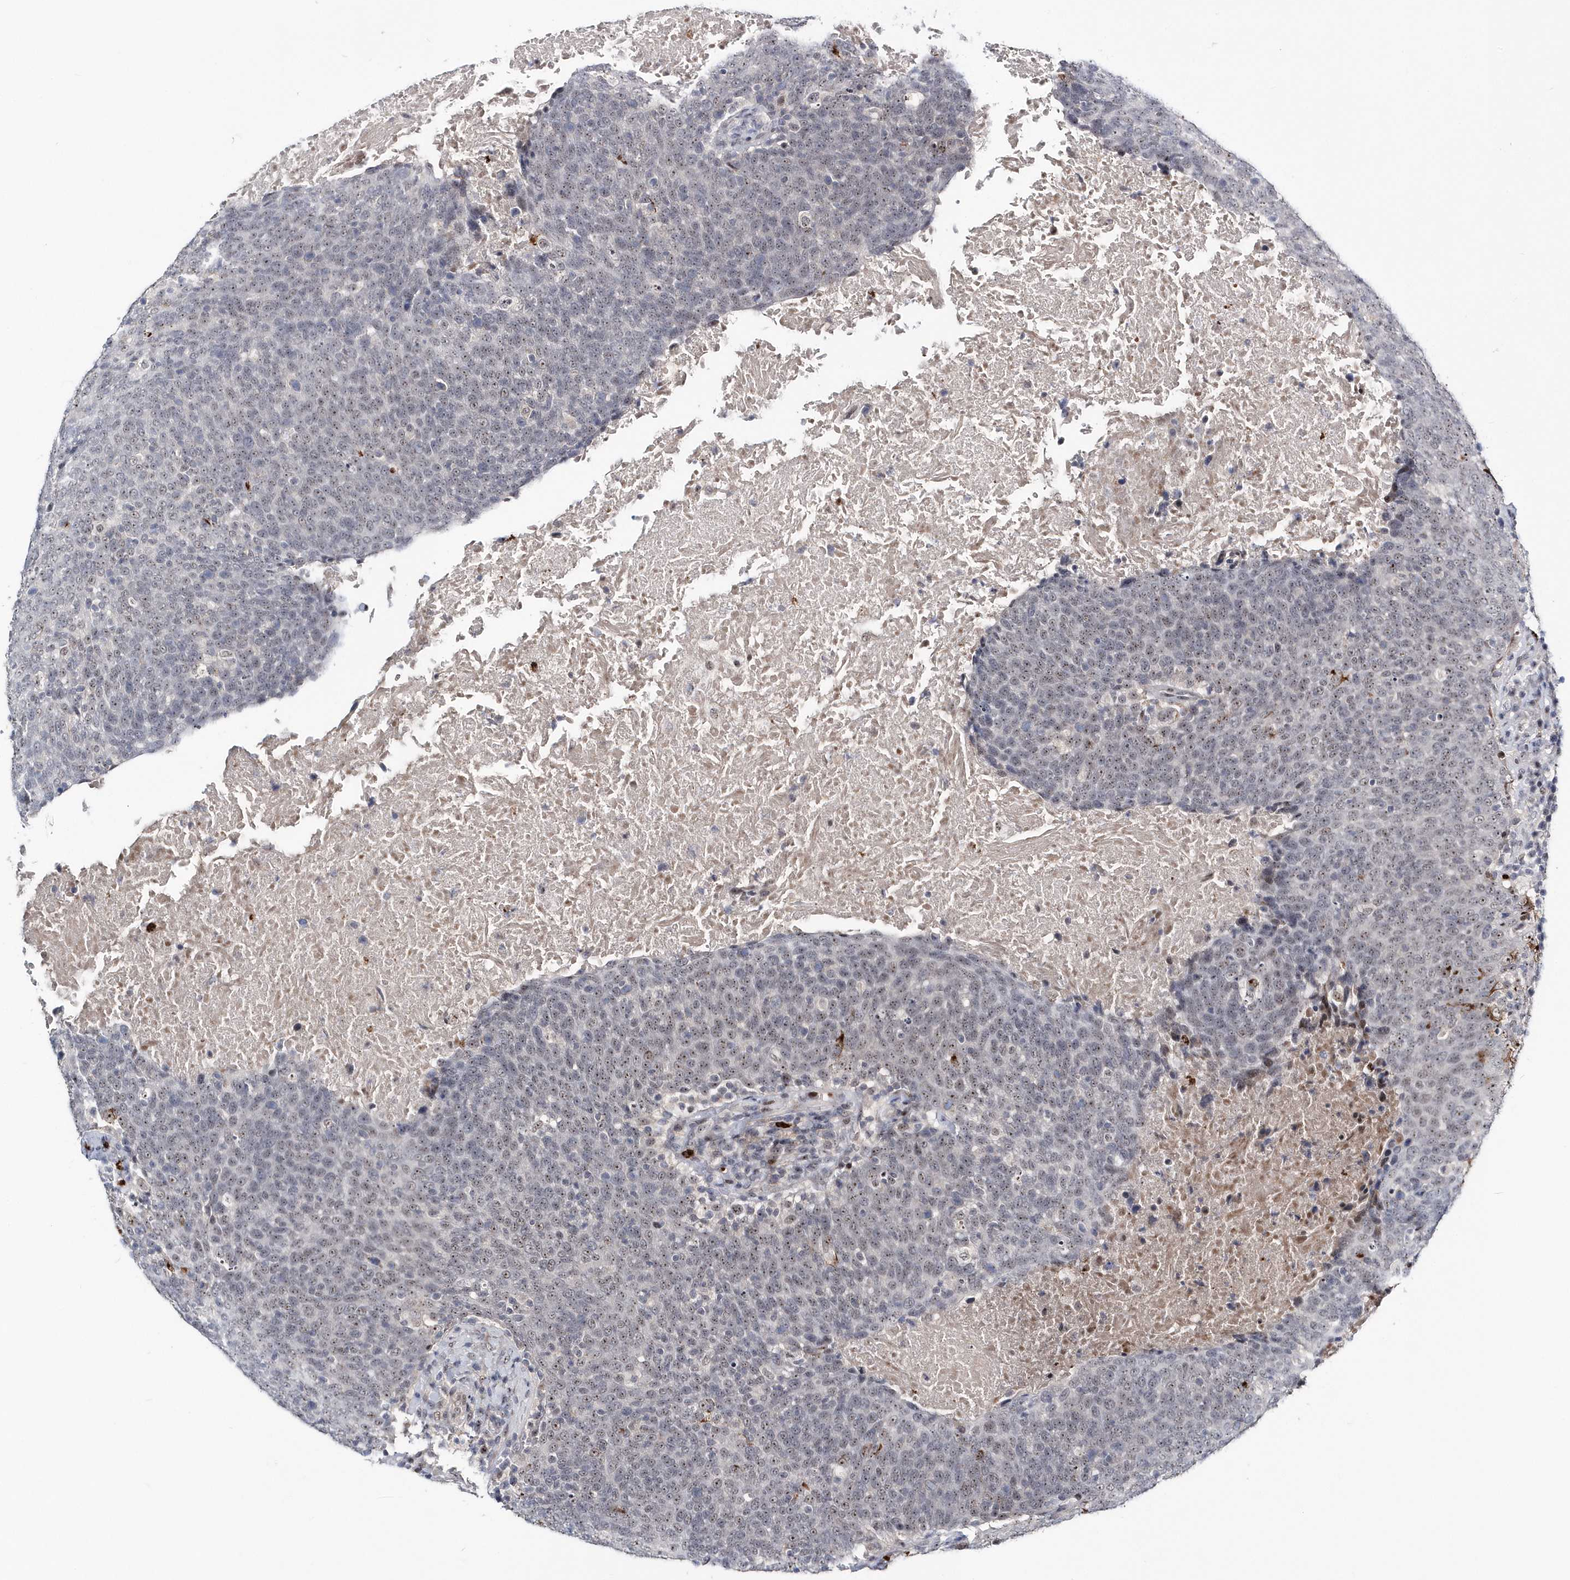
{"staining": {"intensity": "weak", "quantity": ">75%", "location": "nuclear"}, "tissue": "head and neck cancer", "cell_type": "Tumor cells", "image_type": "cancer", "snomed": [{"axis": "morphology", "description": "Squamous cell carcinoma, NOS"}, {"axis": "morphology", "description": "Squamous cell carcinoma, metastatic, NOS"}, {"axis": "topography", "description": "Lymph node"}, {"axis": "topography", "description": "Head-Neck"}], "caption": "Human head and neck squamous cell carcinoma stained with a protein marker exhibits weak staining in tumor cells.", "gene": "ASCL4", "patient": {"sex": "male", "age": 62}}